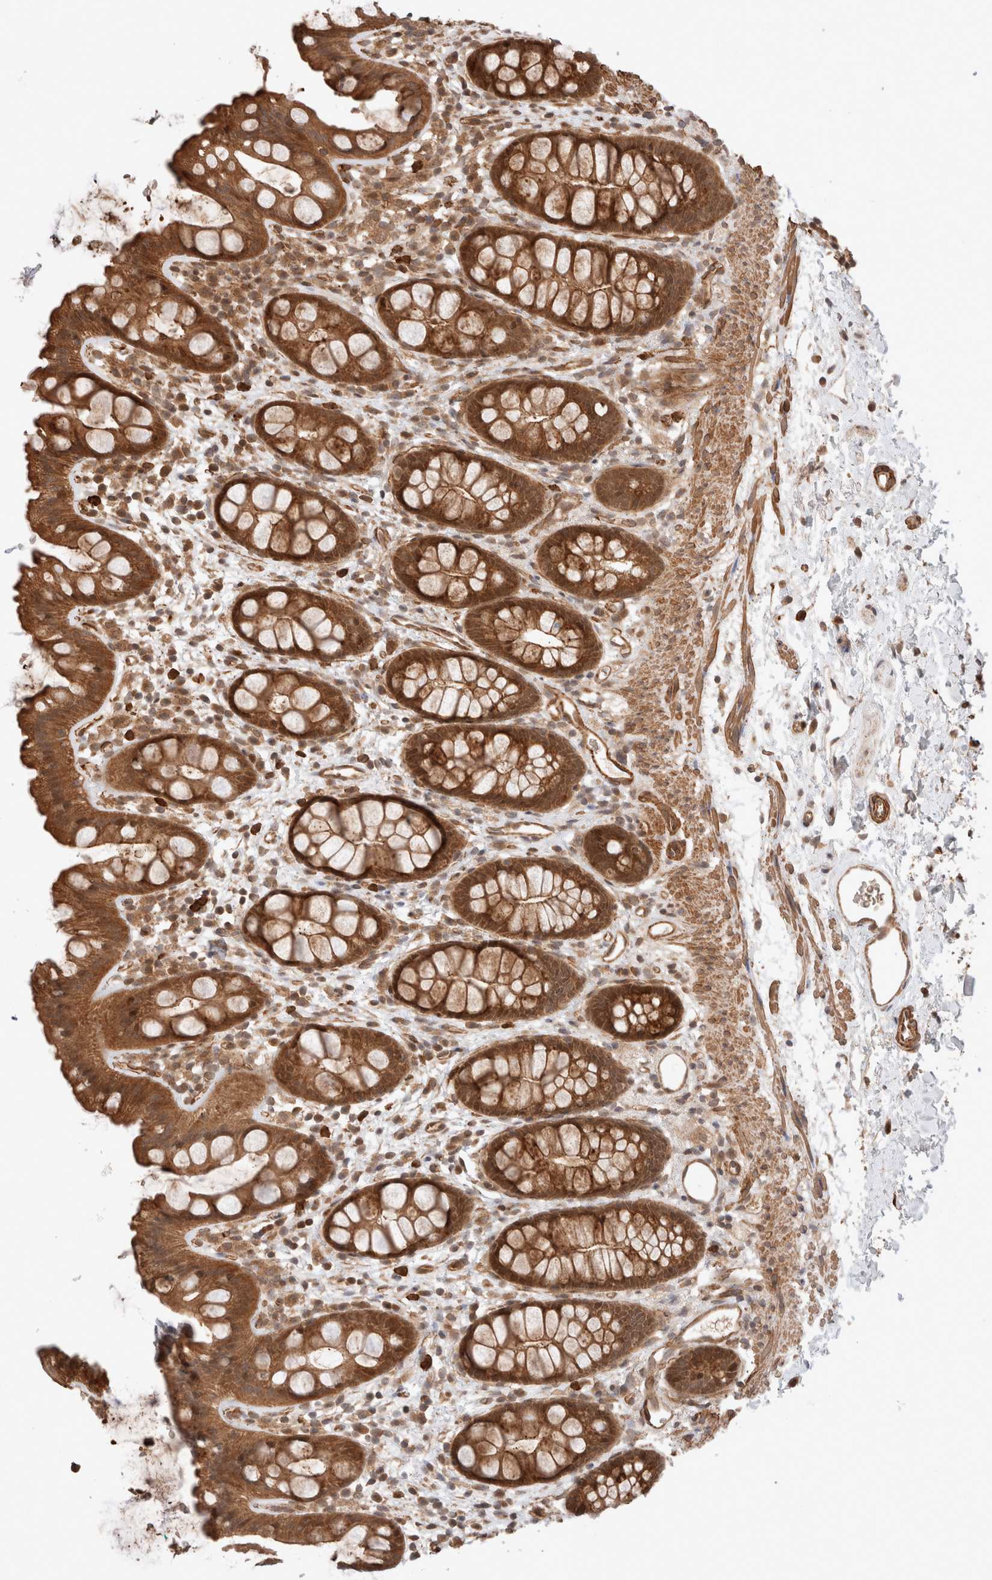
{"staining": {"intensity": "strong", "quantity": ">75%", "location": "cytoplasmic/membranous,nuclear"}, "tissue": "rectum", "cell_type": "Glandular cells", "image_type": "normal", "snomed": [{"axis": "morphology", "description": "Normal tissue, NOS"}, {"axis": "topography", "description": "Rectum"}], "caption": "Approximately >75% of glandular cells in normal rectum demonstrate strong cytoplasmic/membranous,nuclear protein staining as visualized by brown immunohistochemical staining.", "gene": "ZNF649", "patient": {"sex": "female", "age": 65}}